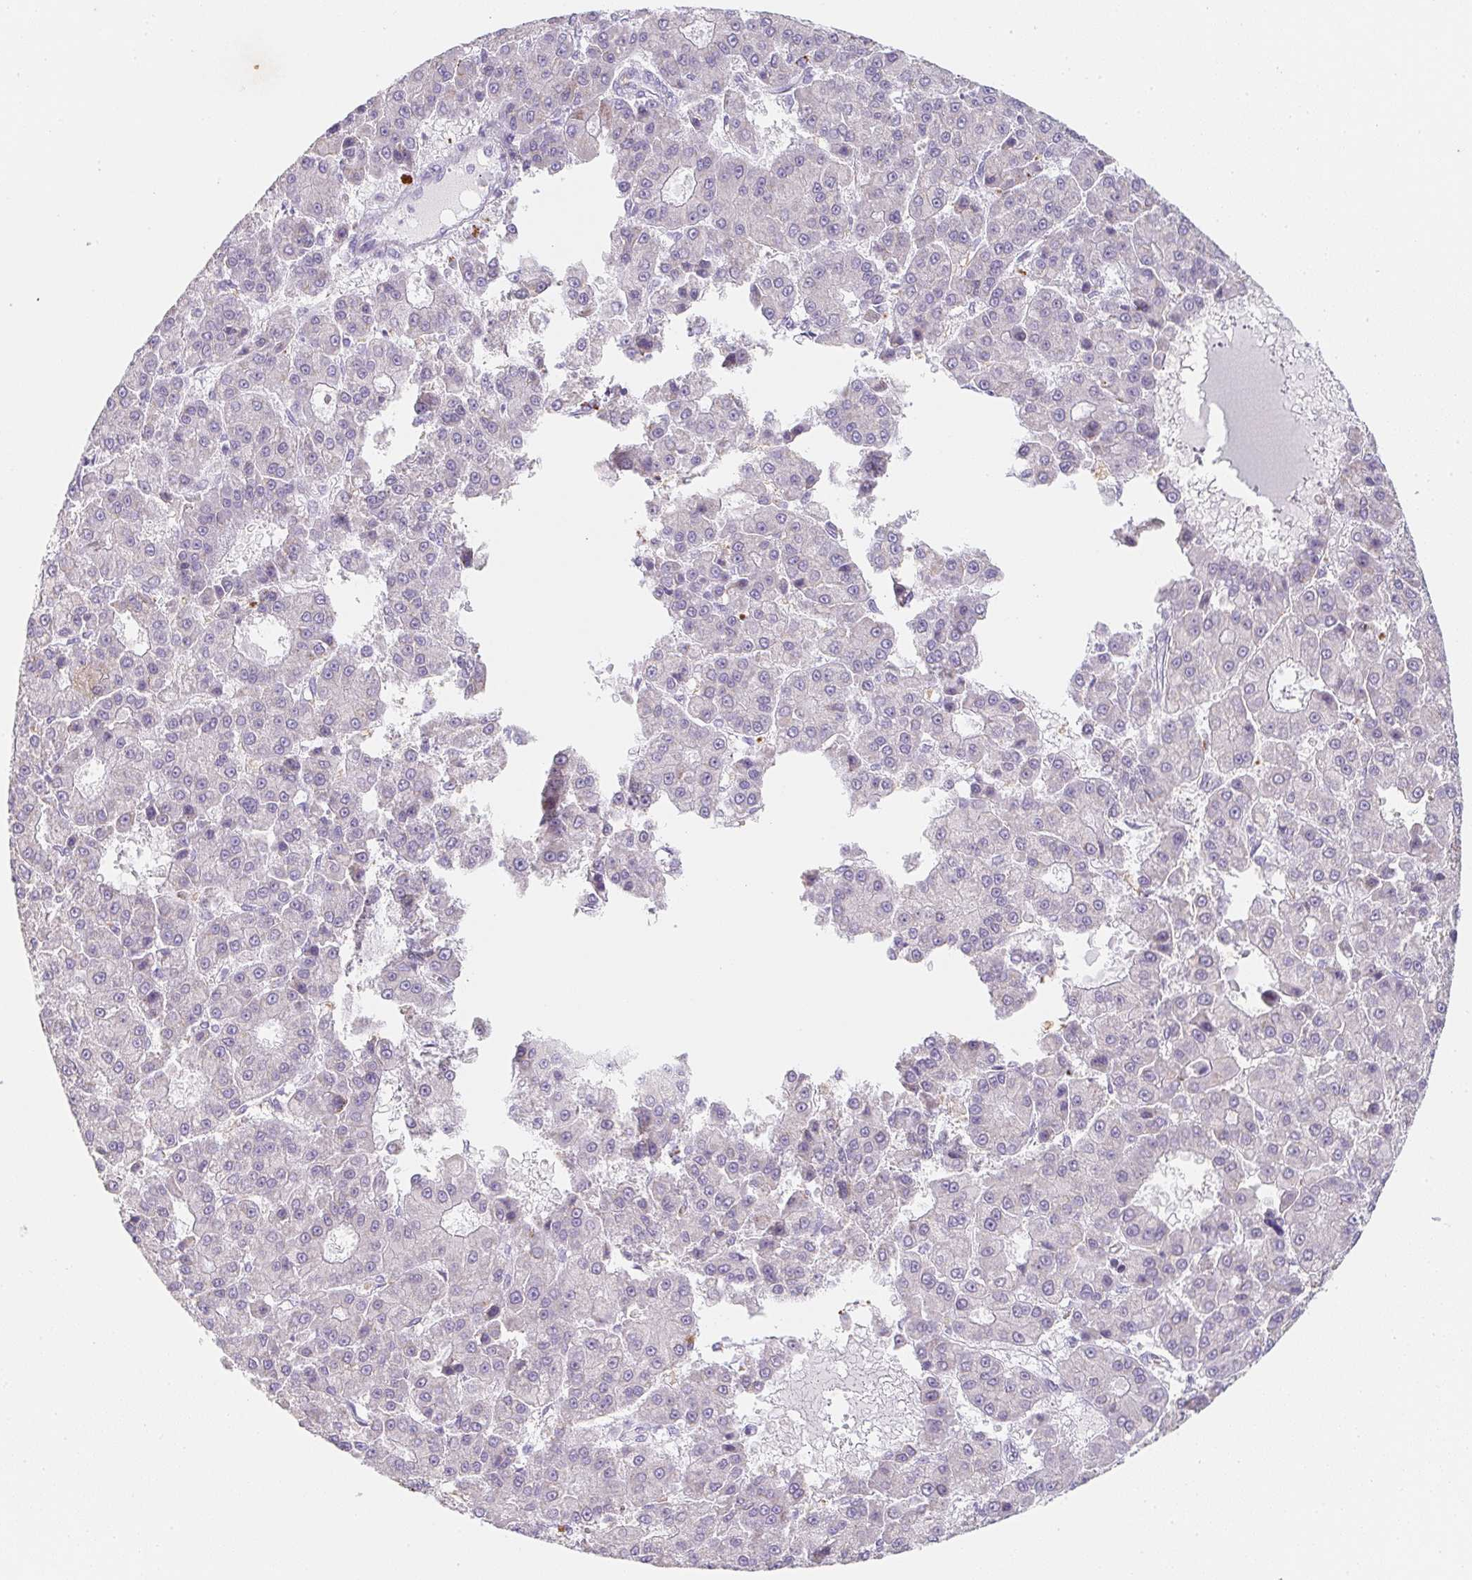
{"staining": {"intensity": "negative", "quantity": "none", "location": "none"}, "tissue": "liver cancer", "cell_type": "Tumor cells", "image_type": "cancer", "snomed": [{"axis": "morphology", "description": "Carcinoma, Hepatocellular, NOS"}, {"axis": "topography", "description": "Liver"}], "caption": "Human hepatocellular carcinoma (liver) stained for a protein using immunohistochemistry reveals no staining in tumor cells.", "gene": "DCD", "patient": {"sex": "male", "age": 70}}